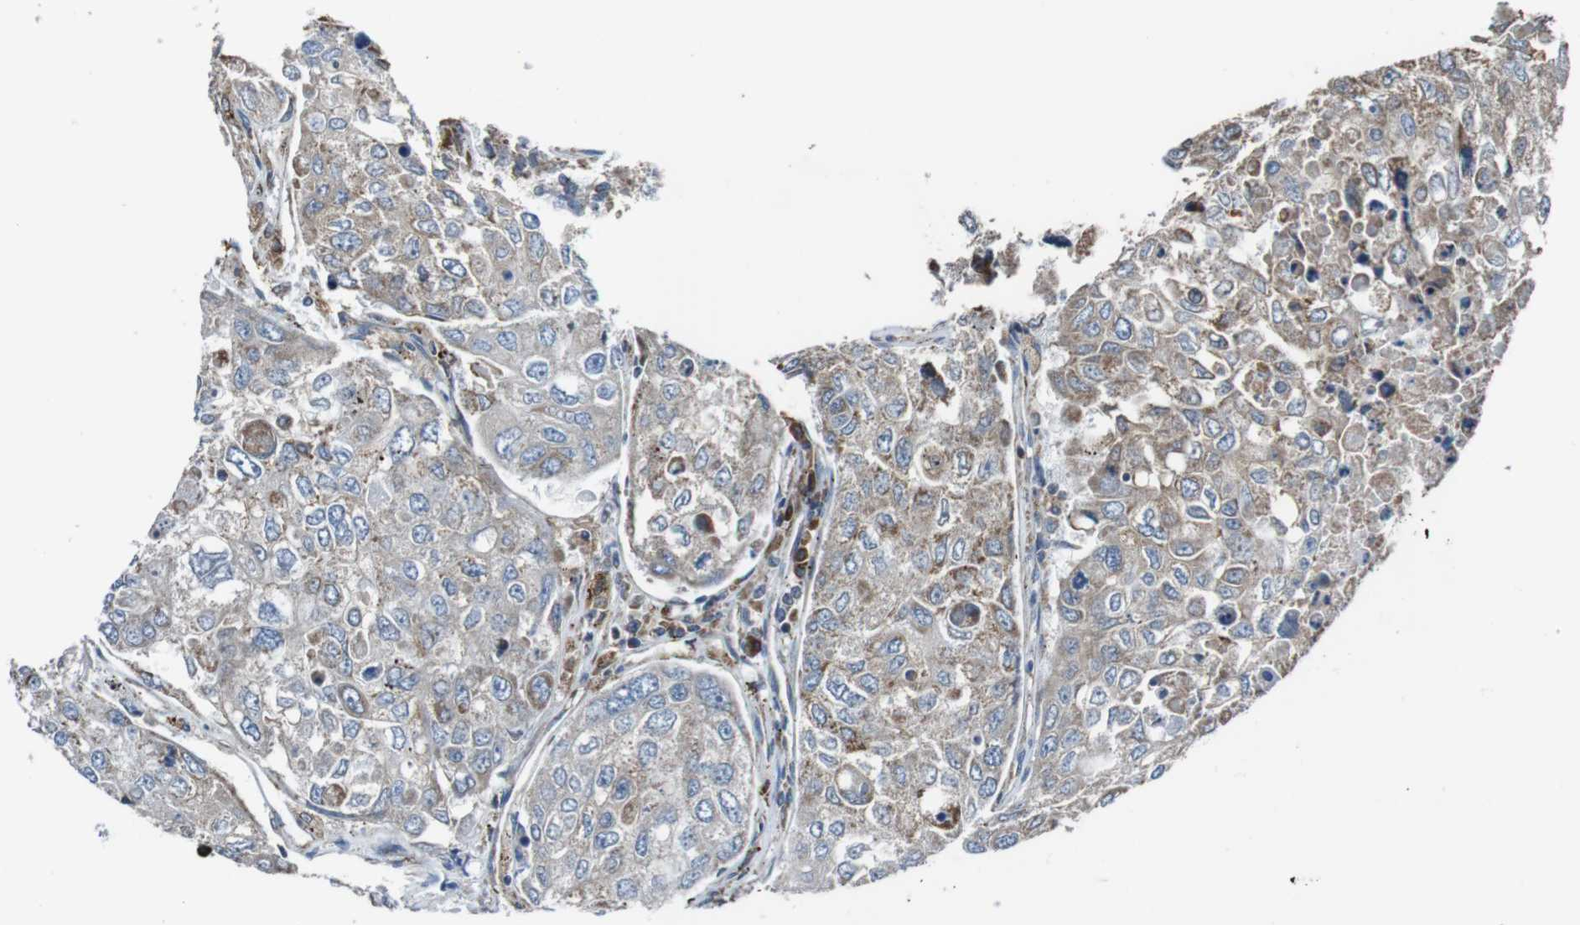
{"staining": {"intensity": "moderate", "quantity": "25%-75%", "location": "cytoplasmic/membranous"}, "tissue": "urothelial cancer", "cell_type": "Tumor cells", "image_type": "cancer", "snomed": [{"axis": "morphology", "description": "Urothelial carcinoma, High grade"}, {"axis": "topography", "description": "Lymph node"}, {"axis": "topography", "description": "Urinary bladder"}], "caption": "A micrograph of human high-grade urothelial carcinoma stained for a protein shows moderate cytoplasmic/membranous brown staining in tumor cells. The staining was performed using DAB (3,3'-diaminobenzidine), with brown indicating positive protein expression. Nuclei are stained blue with hematoxylin.", "gene": "CISD2", "patient": {"sex": "male", "age": 51}}